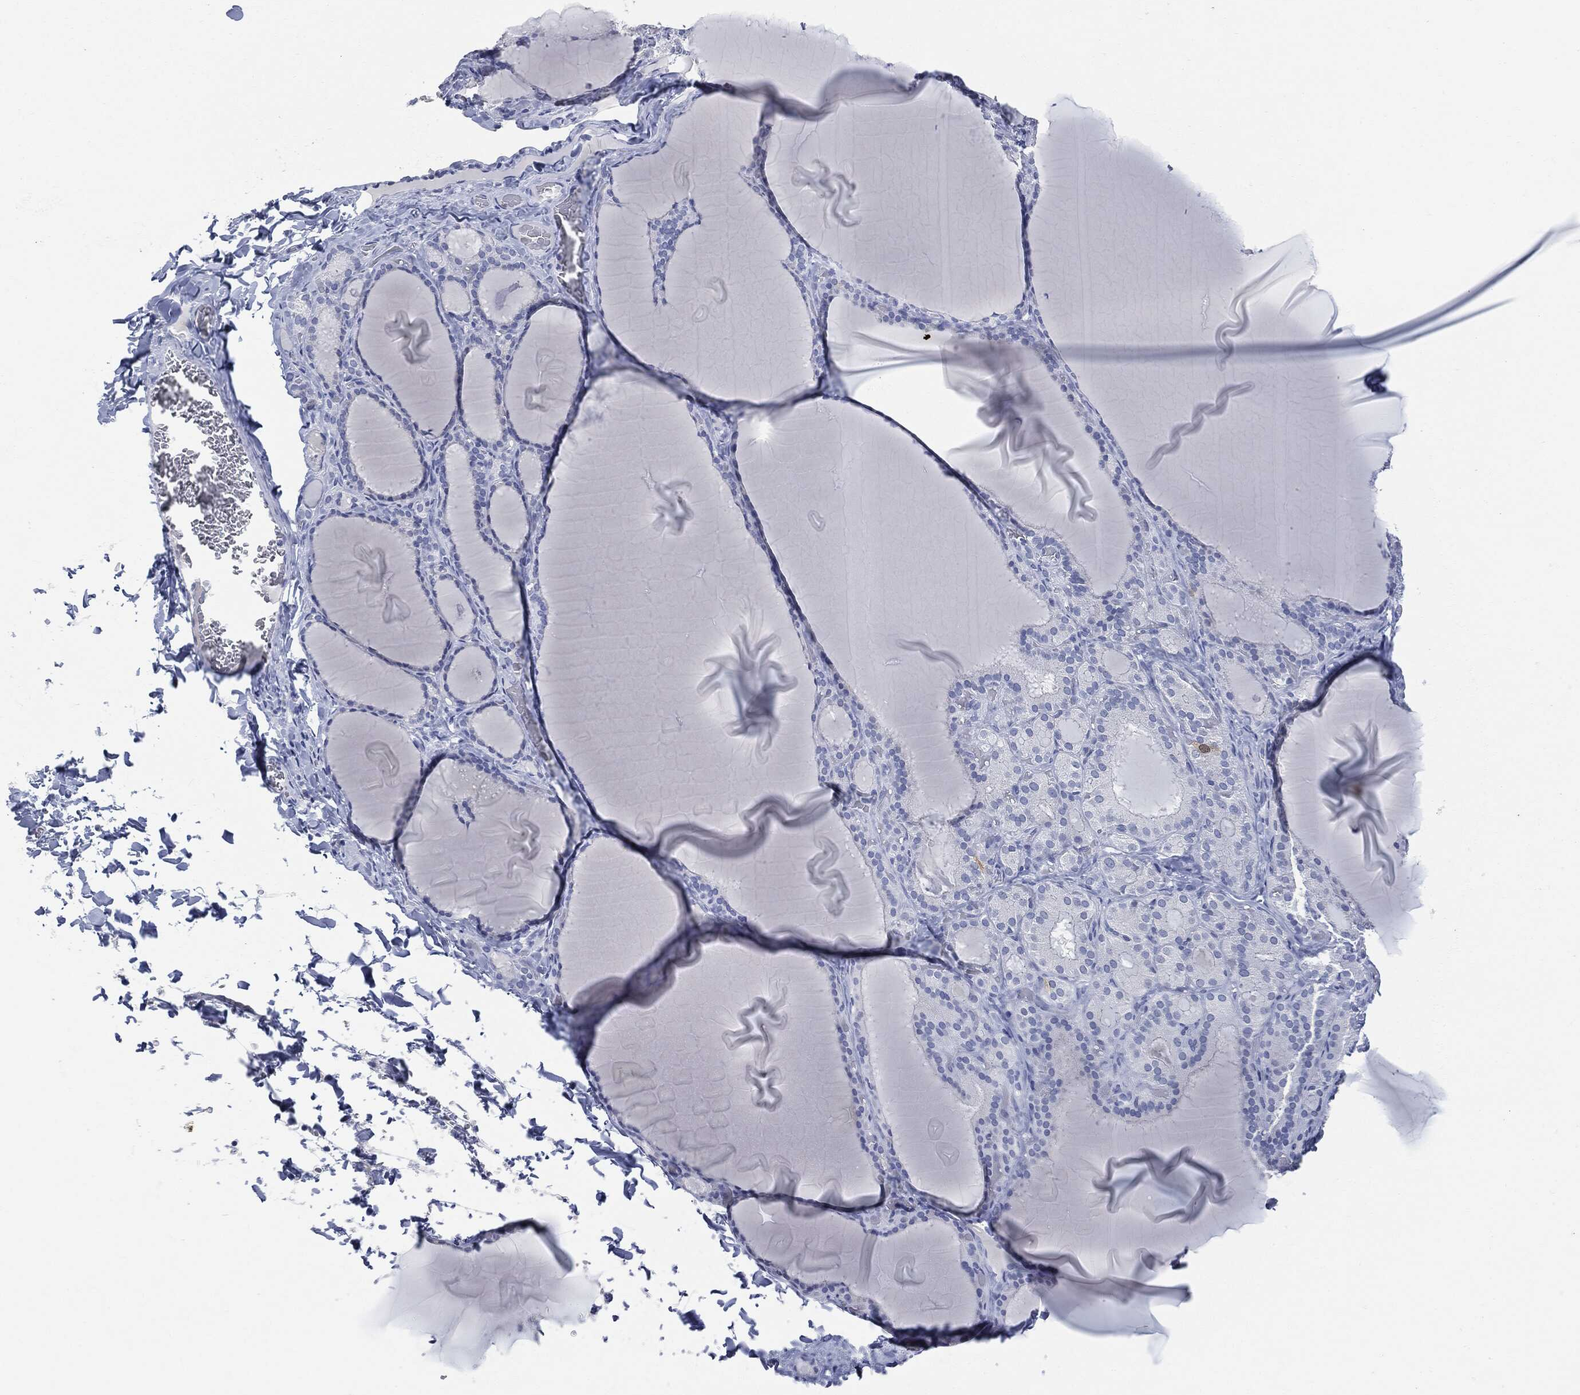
{"staining": {"intensity": "negative", "quantity": "none", "location": "none"}, "tissue": "thyroid gland", "cell_type": "Glandular cells", "image_type": "normal", "snomed": [{"axis": "morphology", "description": "Normal tissue, NOS"}, {"axis": "morphology", "description": "Hyperplasia, NOS"}, {"axis": "topography", "description": "Thyroid gland"}], "caption": "Glandular cells show no significant protein expression in benign thyroid gland.", "gene": "UBE2C", "patient": {"sex": "female", "age": 27}}